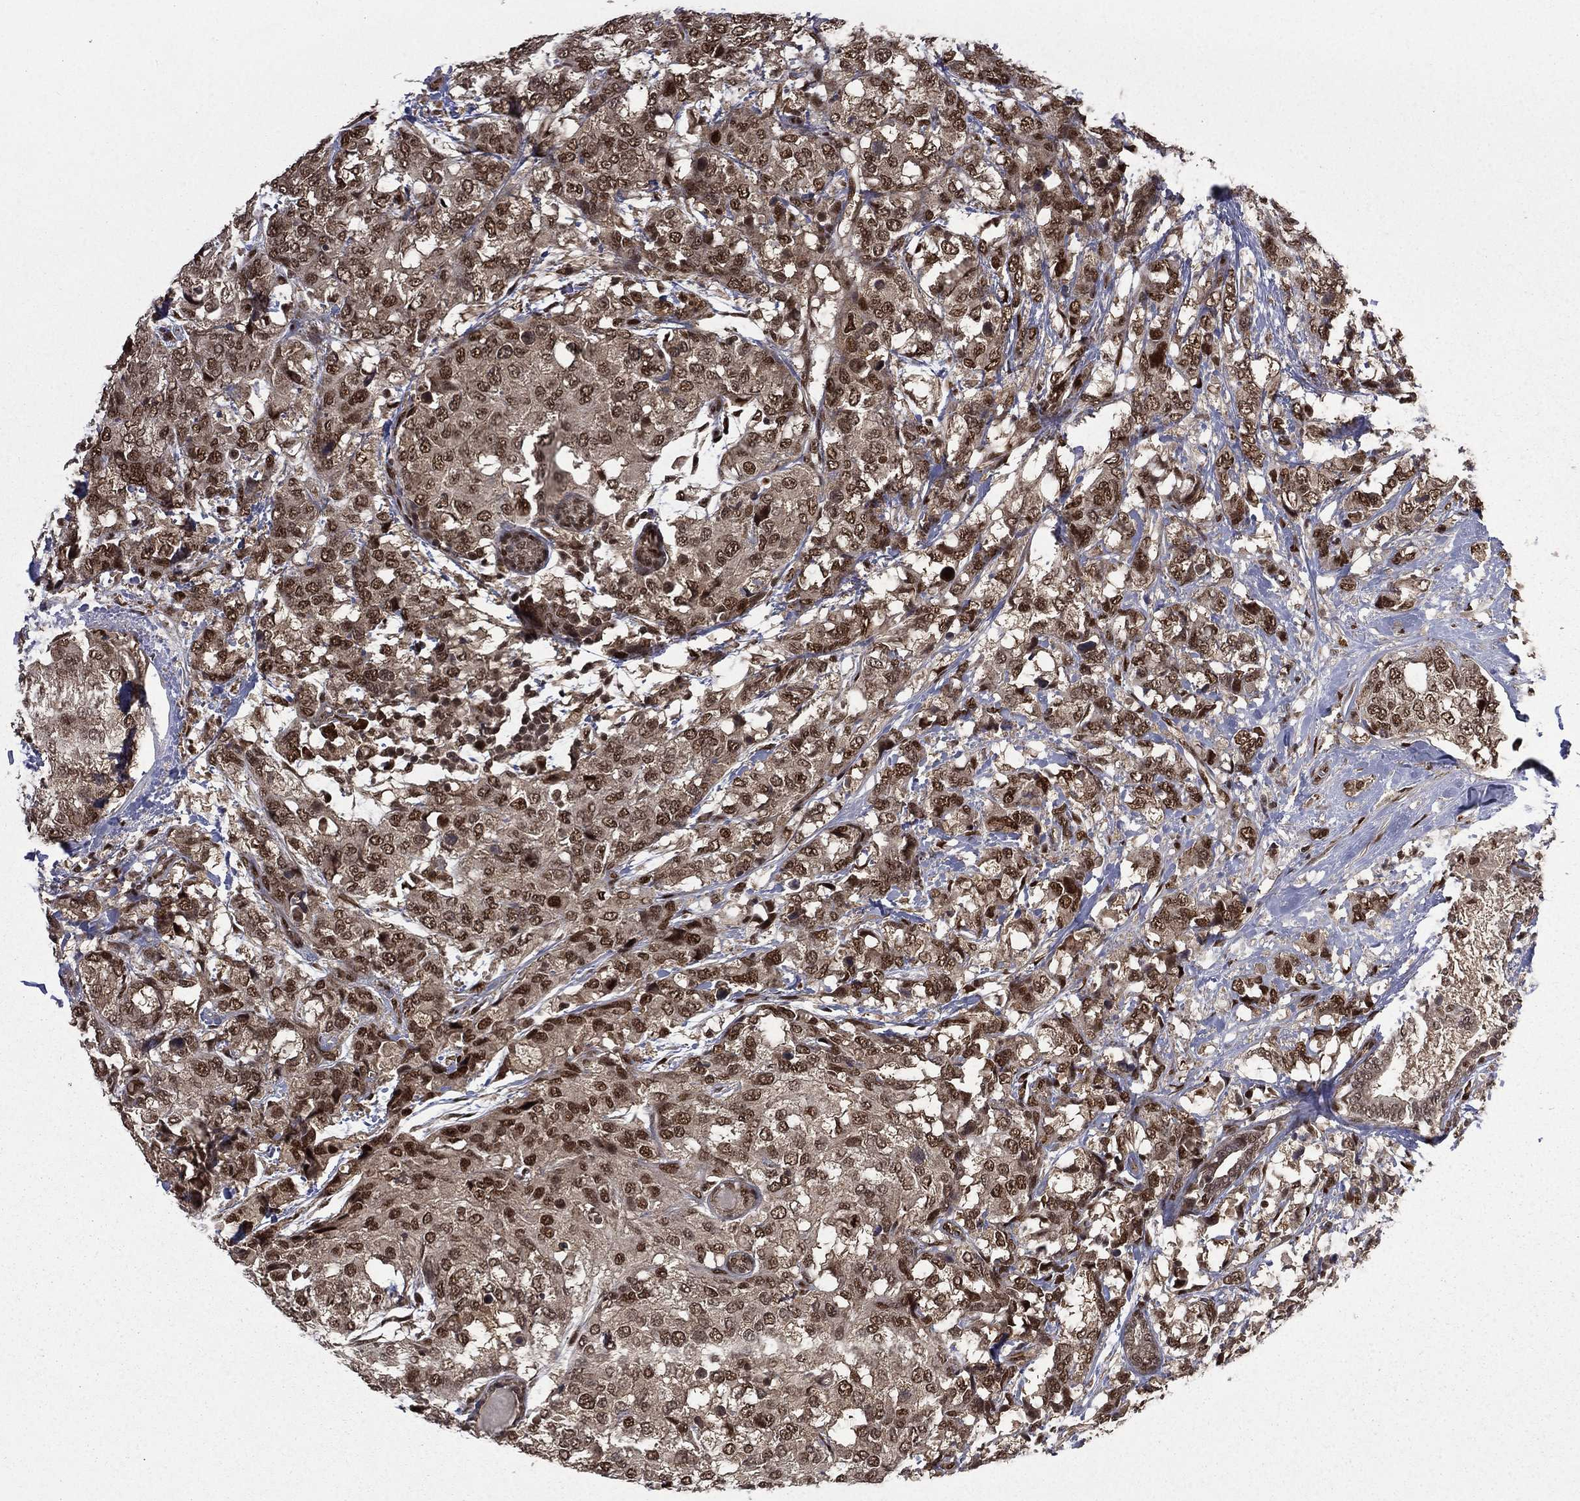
{"staining": {"intensity": "moderate", "quantity": ">75%", "location": "nuclear"}, "tissue": "breast cancer", "cell_type": "Tumor cells", "image_type": "cancer", "snomed": [{"axis": "morphology", "description": "Lobular carcinoma"}, {"axis": "topography", "description": "Breast"}], "caption": "An immunohistochemistry (IHC) histopathology image of neoplastic tissue is shown. Protein staining in brown highlights moderate nuclear positivity in lobular carcinoma (breast) within tumor cells.", "gene": "JMJD6", "patient": {"sex": "female", "age": 59}}